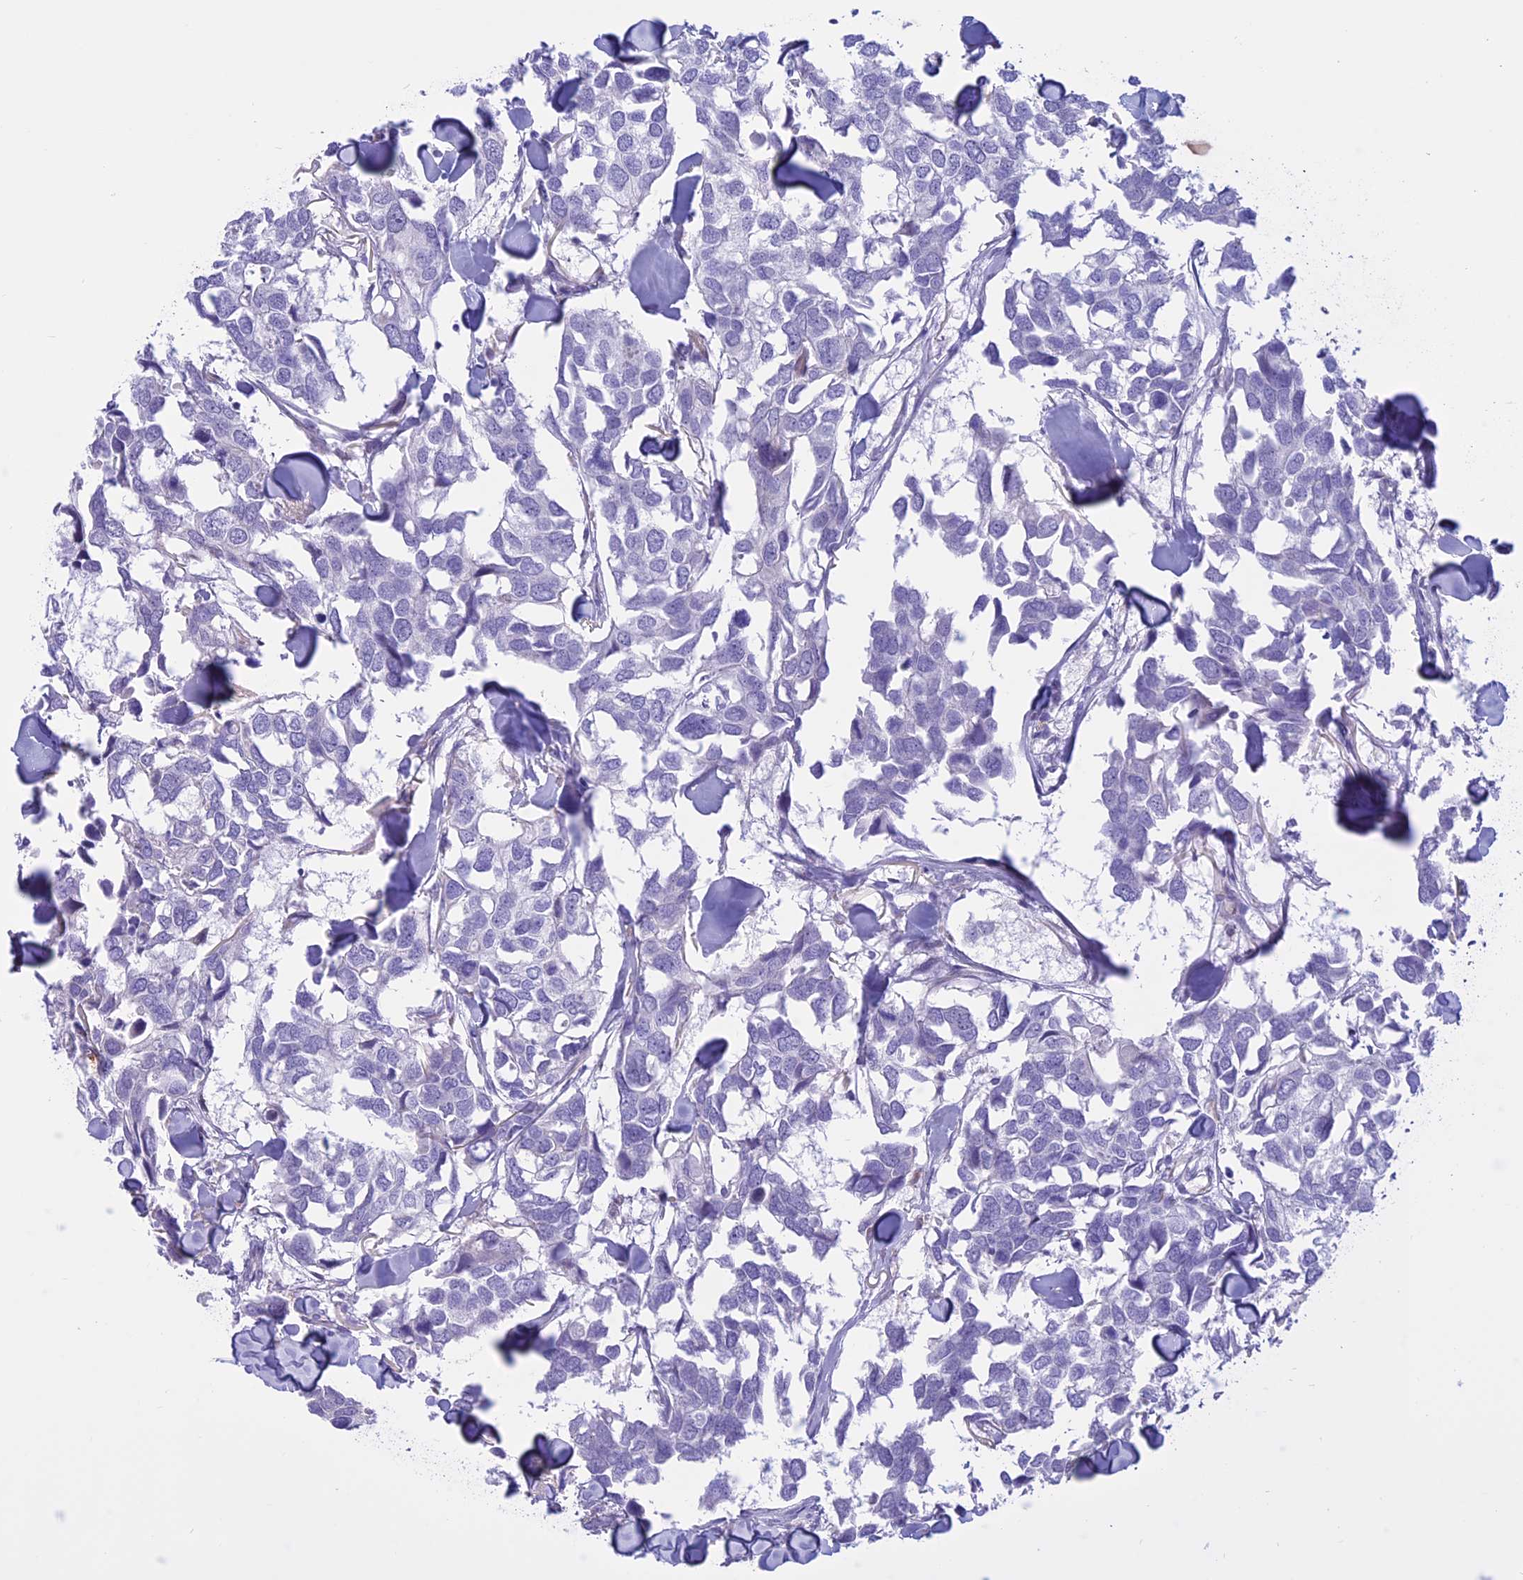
{"staining": {"intensity": "negative", "quantity": "none", "location": "none"}, "tissue": "breast cancer", "cell_type": "Tumor cells", "image_type": "cancer", "snomed": [{"axis": "morphology", "description": "Duct carcinoma"}, {"axis": "topography", "description": "Breast"}], "caption": "DAB immunohistochemical staining of breast cancer displays no significant staining in tumor cells.", "gene": "SPHKAP", "patient": {"sex": "female", "age": 83}}